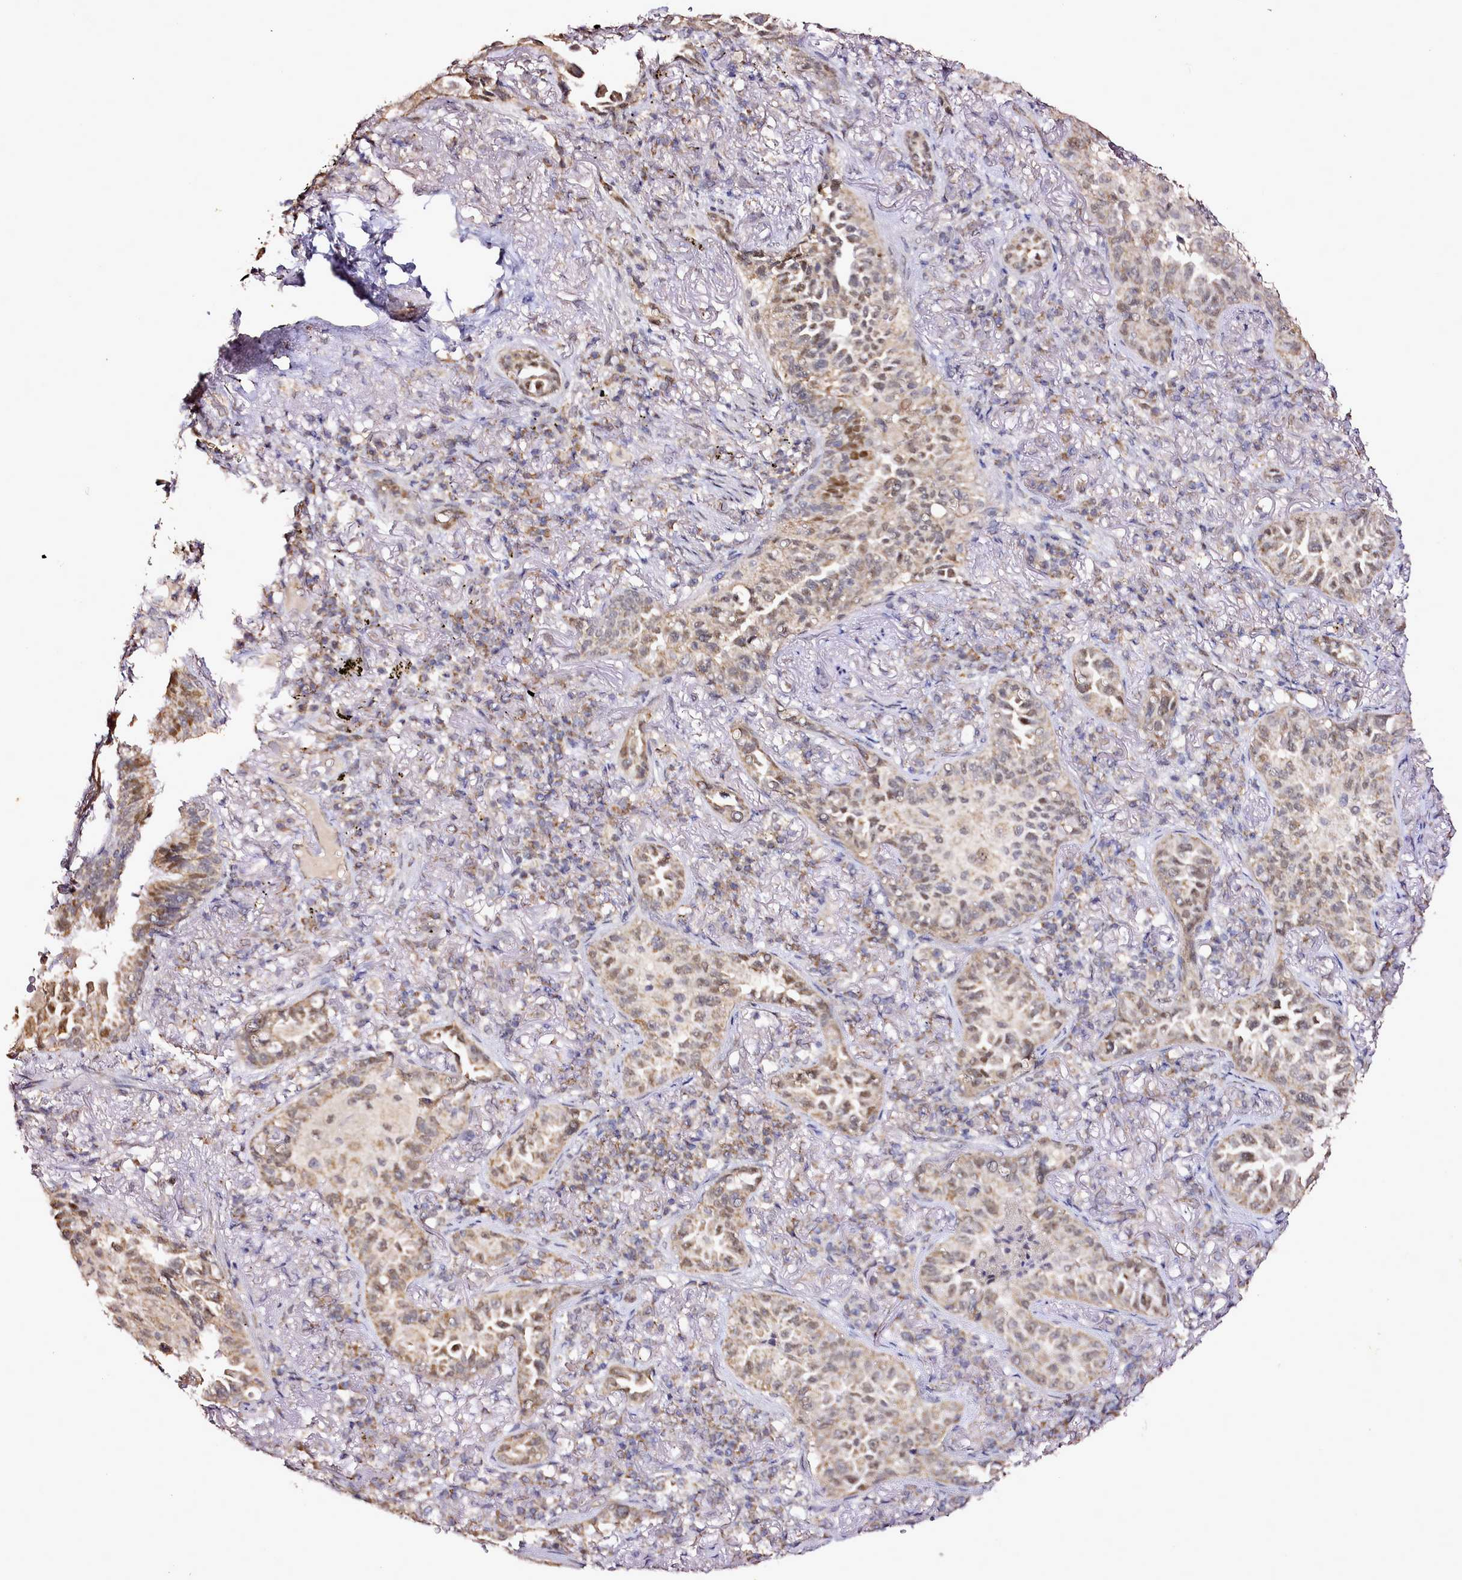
{"staining": {"intensity": "moderate", "quantity": "<25%", "location": "cytoplasmic/membranous,nuclear"}, "tissue": "lung cancer", "cell_type": "Tumor cells", "image_type": "cancer", "snomed": [{"axis": "morphology", "description": "Adenocarcinoma, NOS"}, {"axis": "topography", "description": "Lung"}], "caption": "Immunohistochemical staining of human lung cancer (adenocarcinoma) demonstrates low levels of moderate cytoplasmic/membranous and nuclear expression in about <25% of tumor cells.", "gene": "EDIL3", "patient": {"sex": "female", "age": 69}}